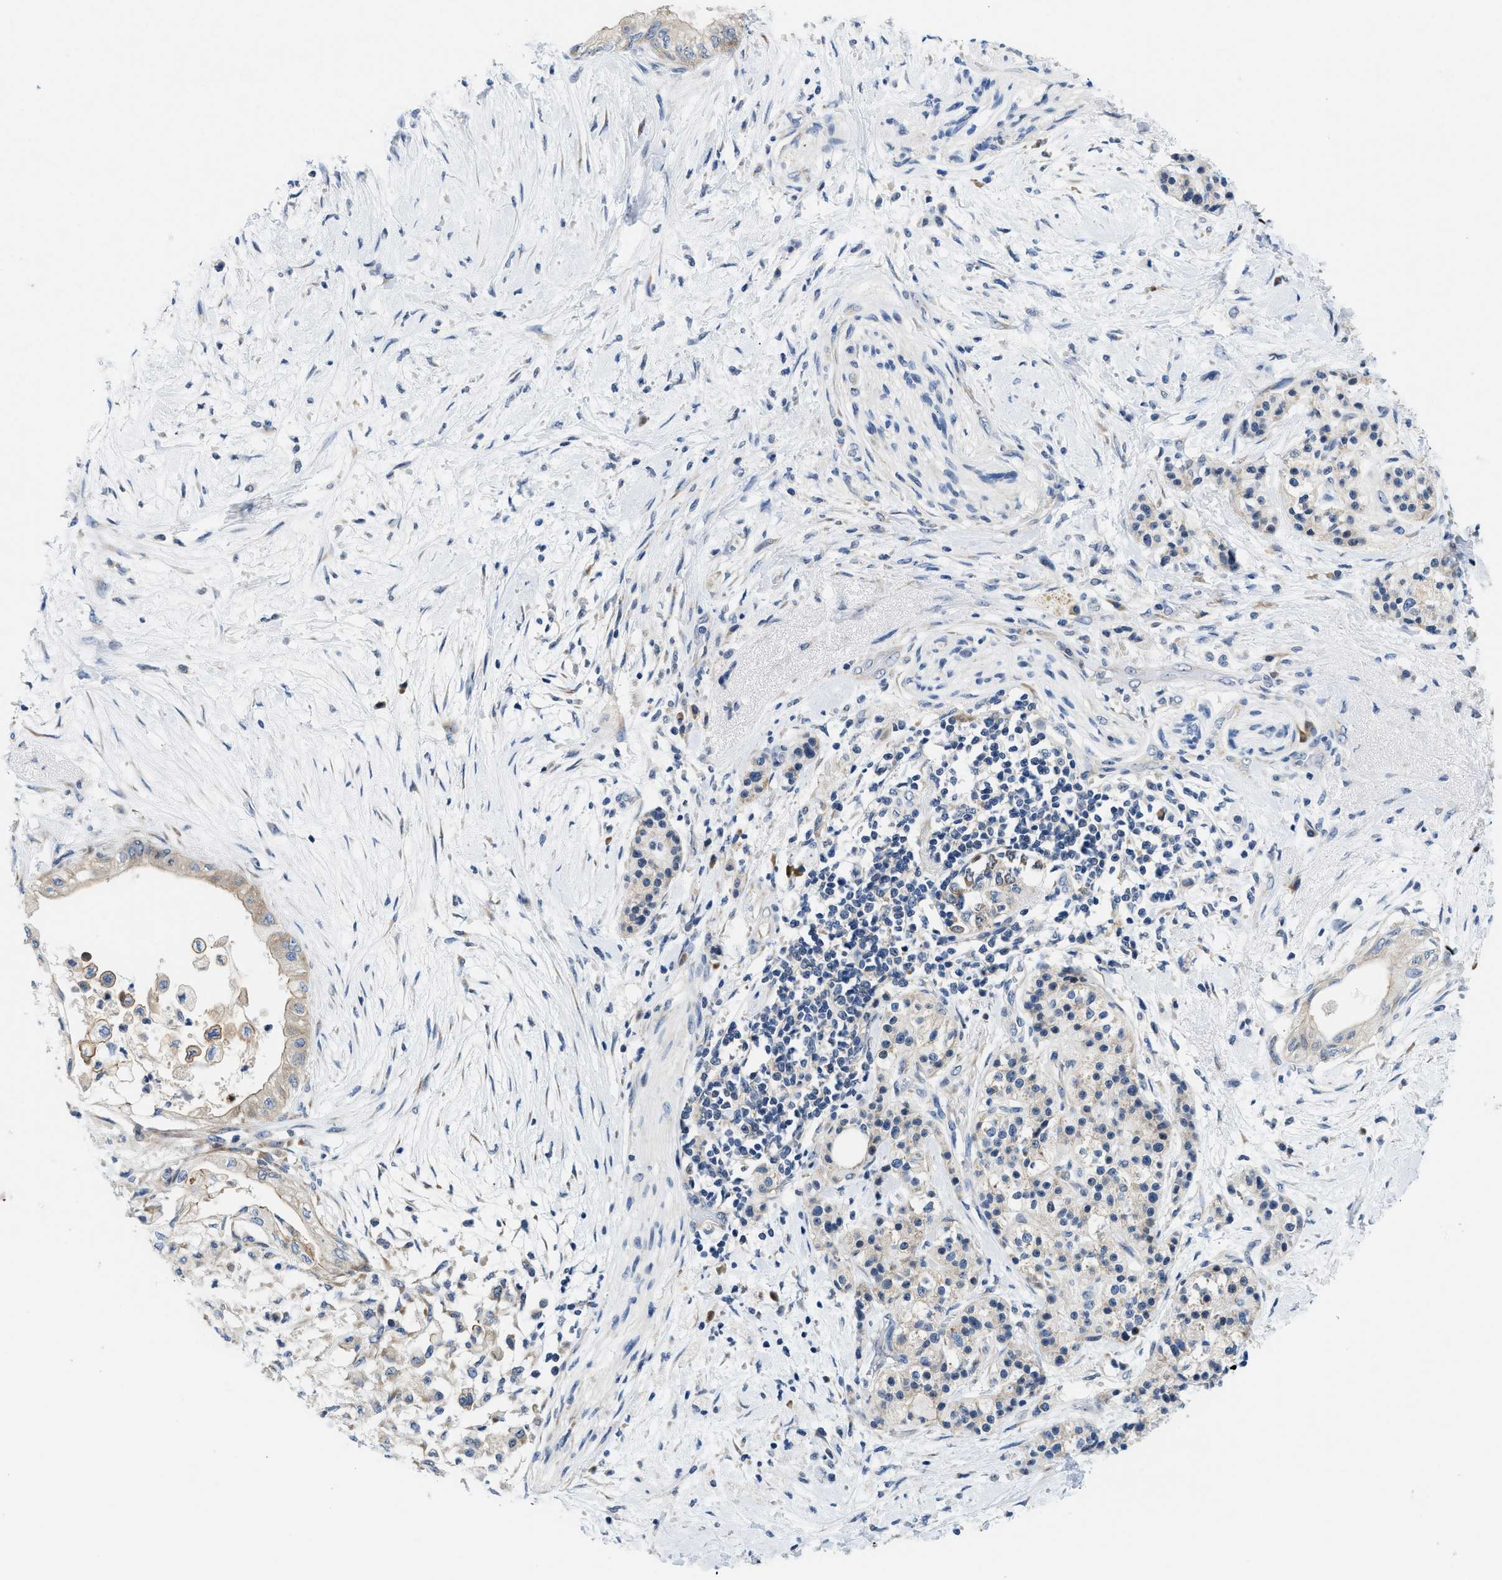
{"staining": {"intensity": "weak", "quantity": "25%-75%", "location": "cytoplasmic/membranous"}, "tissue": "pancreatic cancer", "cell_type": "Tumor cells", "image_type": "cancer", "snomed": [{"axis": "morphology", "description": "Normal tissue, NOS"}, {"axis": "morphology", "description": "Adenocarcinoma, NOS"}, {"axis": "topography", "description": "Pancreas"}, {"axis": "topography", "description": "Duodenum"}], "caption": "A brown stain highlights weak cytoplasmic/membranous expression of a protein in human pancreatic cancer tumor cells.", "gene": "IKBKE", "patient": {"sex": "female", "age": 60}}